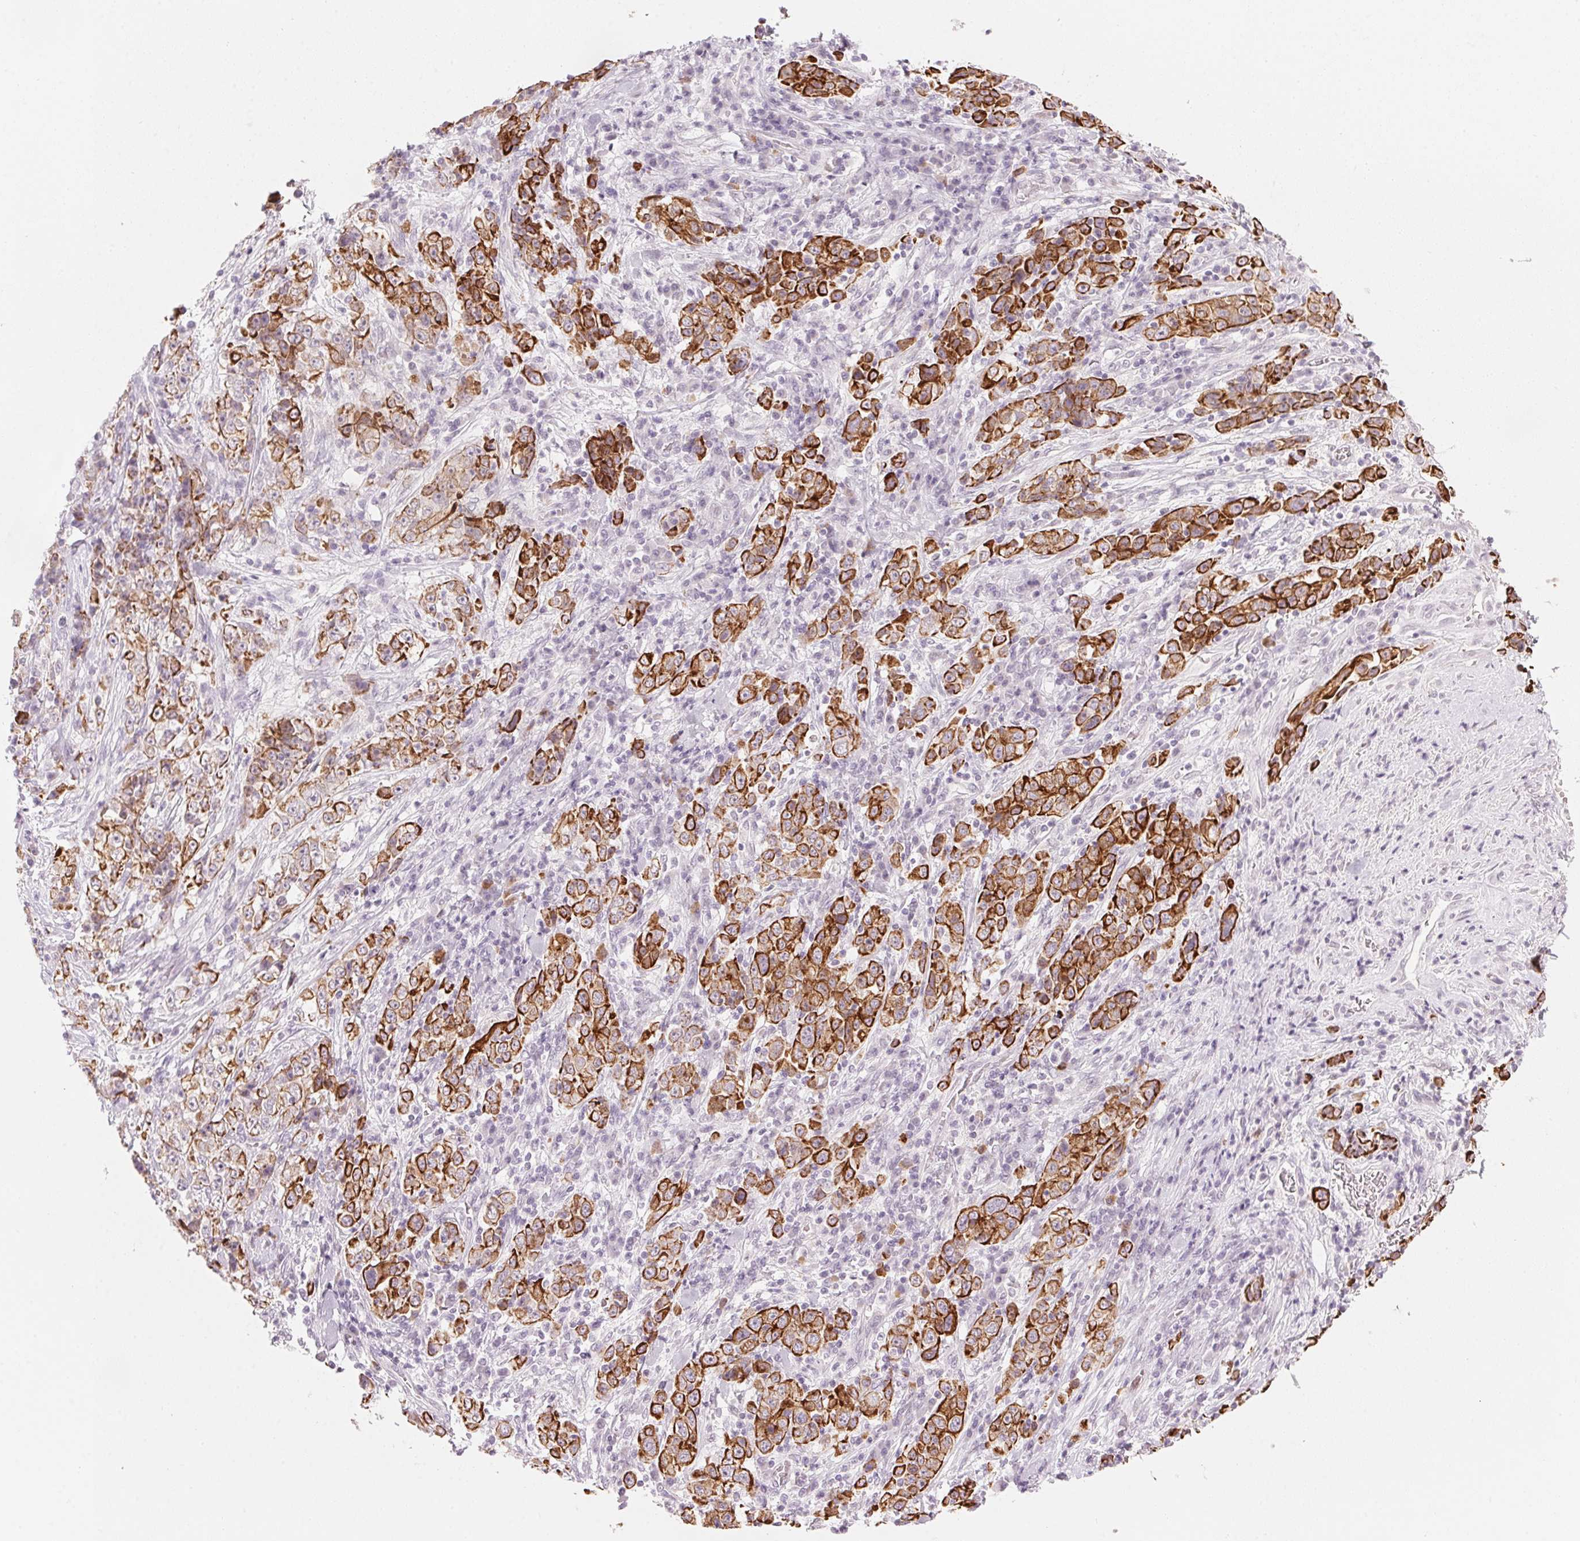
{"staining": {"intensity": "strong", "quantity": "25%-75%", "location": "cytoplasmic/membranous"}, "tissue": "stomach cancer", "cell_type": "Tumor cells", "image_type": "cancer", "snomed": [{"axis": "morphology", "description": "Normal tissue, NOS"}, {"axis": "morphology", "description": "Adenocarcinoma, NOS"}, {"axis": "topography", "description": "Stomach, upper"}, {"axis": "topography", "description": "Stomach"}], "caption": "This micrograph reveals stomach adenocarcinoma stained with immunohistochemistry (IHC) to label a protein in brown. The cytoplasmic/membranous of tumor cells show strong positivity for the protein. Nuclei are counter-stained blue.", "gene": "SCTR", "patient": {"sex": "male", "age": 59}}